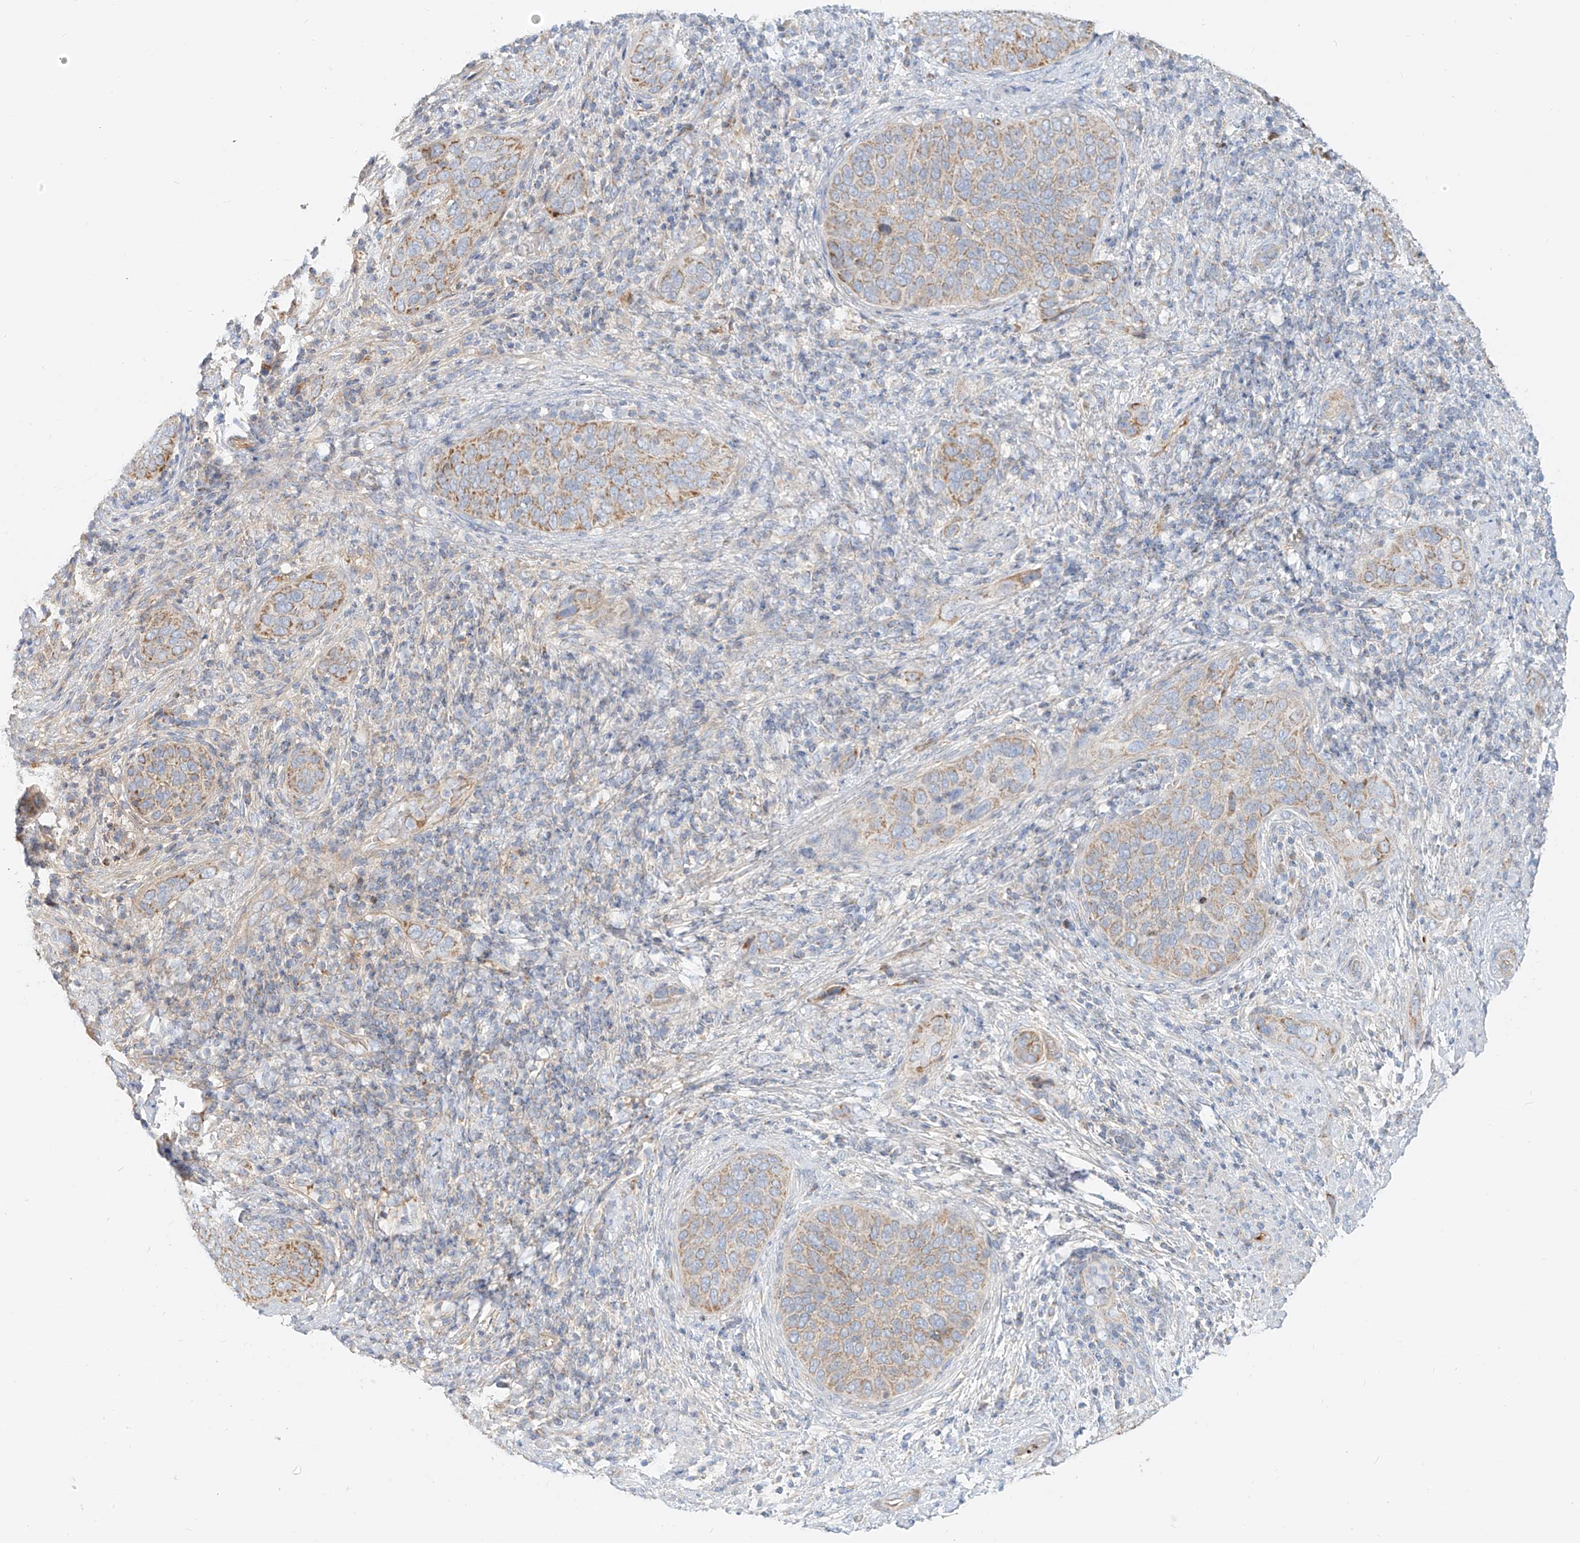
{"staining": {"intensity": "moderate", "quantity": "<25%", "location": "cytoplasmic/membranous"}, "tissue": "cervical cancer", "cell_type": "Tumor cells", "image_type": "cancer", "snomed": [{"axis": "morphology", "description": "Squamous cell carcinoma, NOS"}, {"axis": "topography", "description": "Cervix"}], "caption": "A low amount of moderate cytoplasmic/membranous positivity is identified in approximately <25% of tumor cells in cervical cancer (squamous cell carcinoma) tissue. (DAB (3,3'-diaminobenzidine) IHC with brightfield microscopy, high magnification).", "gene": "OCSTAMP", "patient": {"sex": "female", "age": 60}}